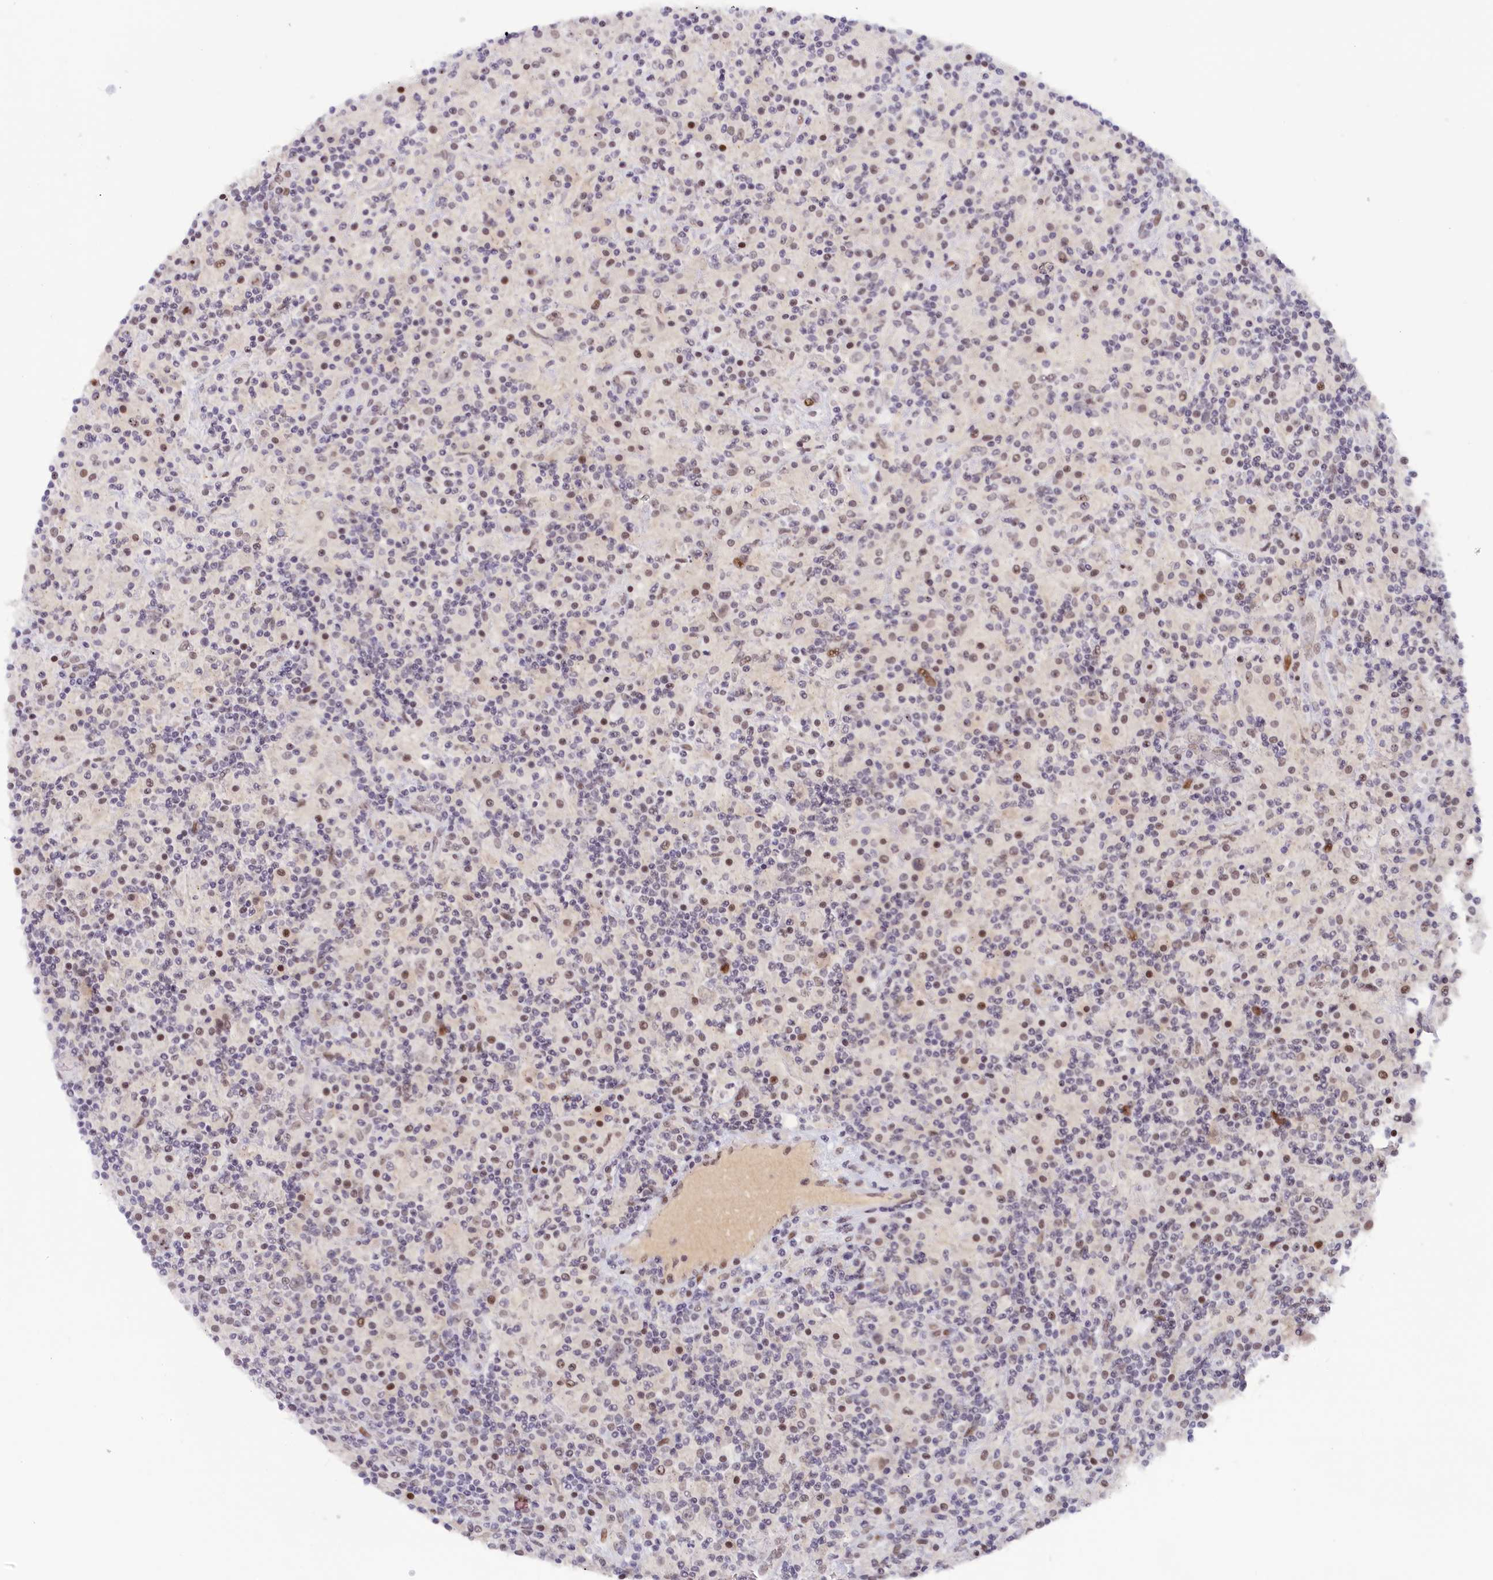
{"staining": {"intensity": "weak", "quantity": ">75%", "location": "nuclear"}, "tissue": "lymphoma", "cell_type": "Tumor cells", "image_type": "cancer", "snomed": [{"axis": "morphology", "description": "Hodgkin's disease, NOS"}, {"axis": "topography", "description": "Lymph node"}], "caption": "Hodgkin's disease stained with a protein marker demonstrates weak staining in tumor cells.", "gene": "SEC31B", "patient": {"sex": "male", "age": 70}}